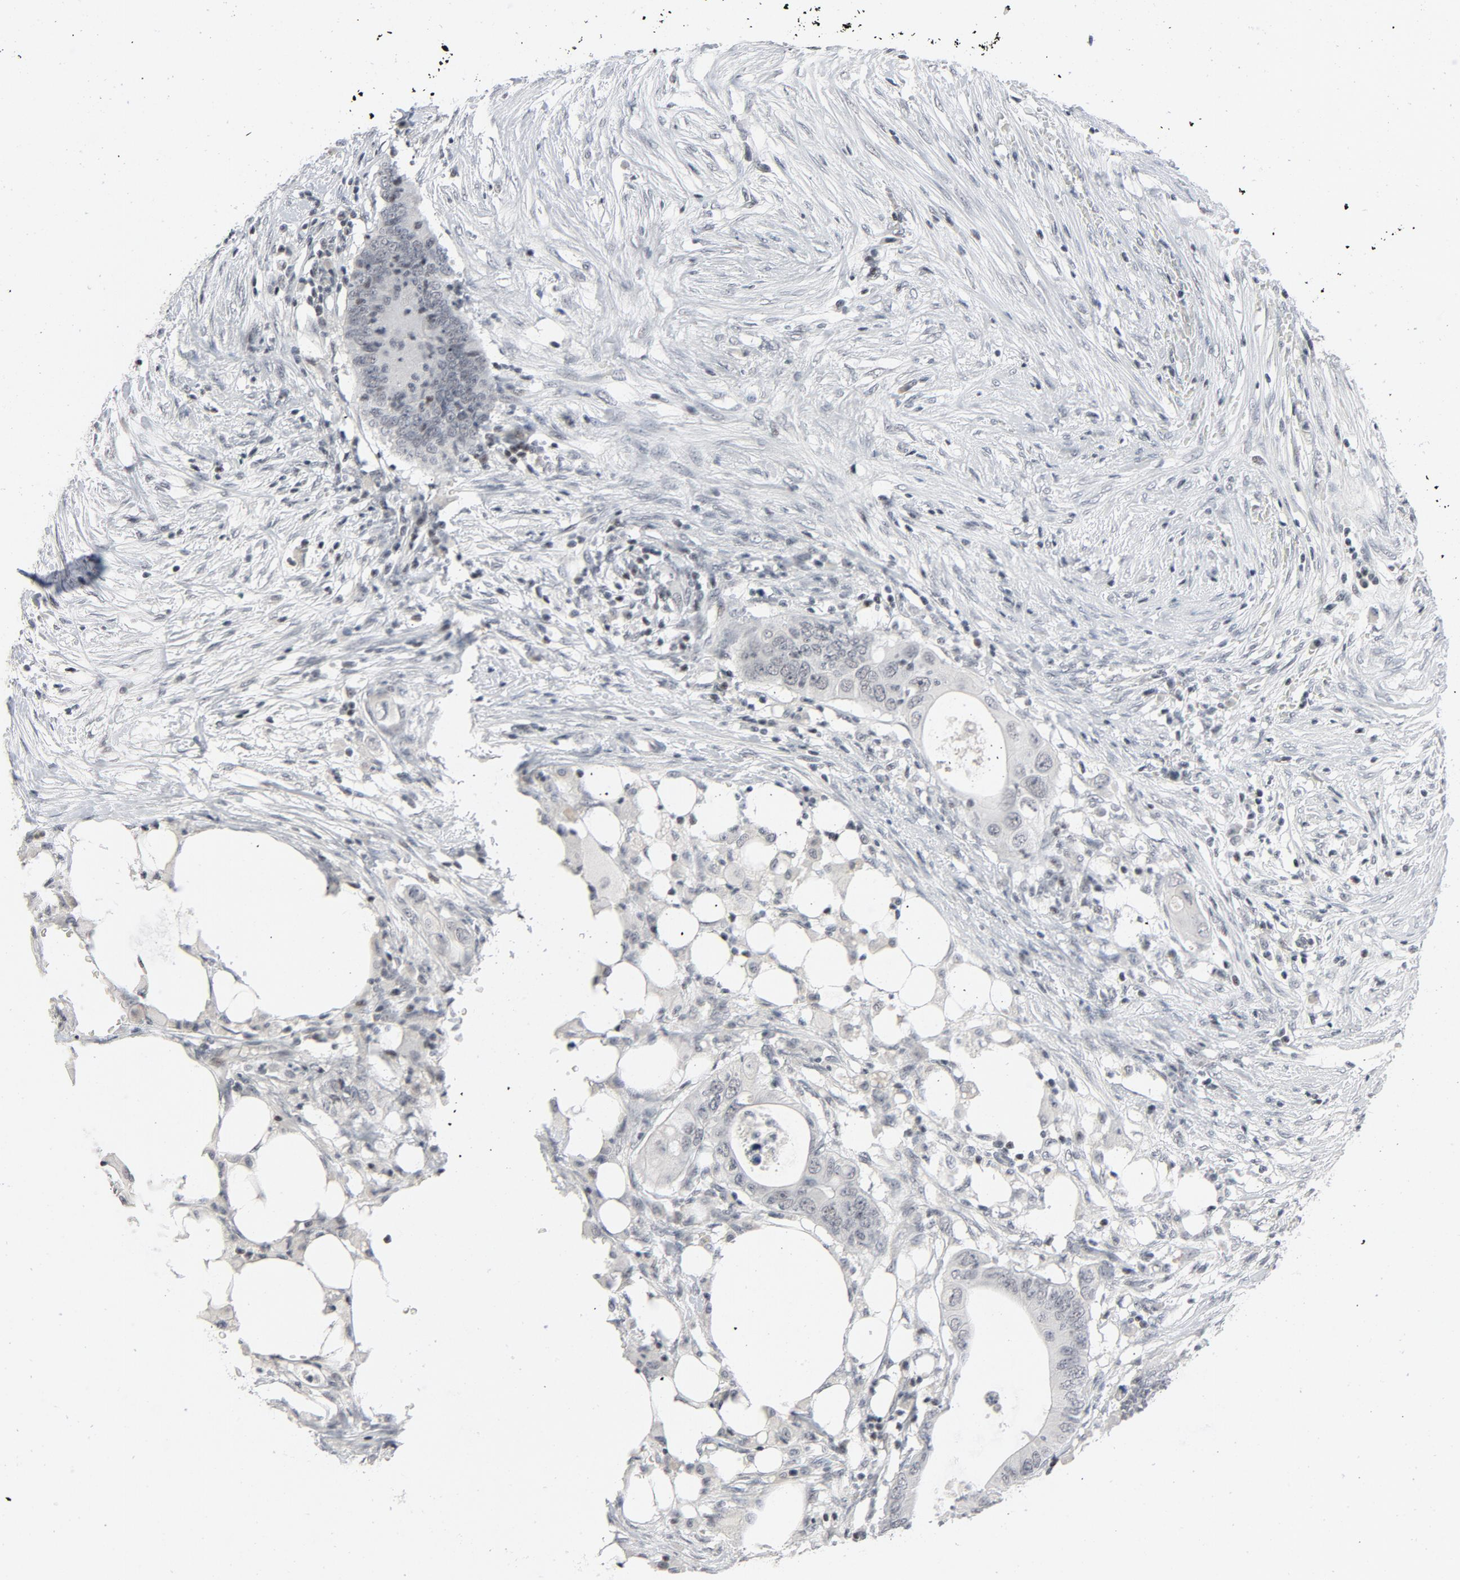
{"staining": {"intensity": "negative", "quantity": "none", "location": "none"}, "tissue": "colorectal cancer", "cell_type": "Tumor cells", "image_type": "cancer", "snomed": [{"axis": "morphology", "description": "Adenocarcinoma, NOS"}, {"axis": "topography", "description": "Colon"}], "caption": "Immunohistochemistry micrograph of neoplastic tissue: adenocarcinoma (colorectal) stained with DAB (3,3'-diaminobenzidine) shows no significant protein positivity in tumor cells.", "gene": "GABPA", "patient": {"sex": "male", "age": 71}}